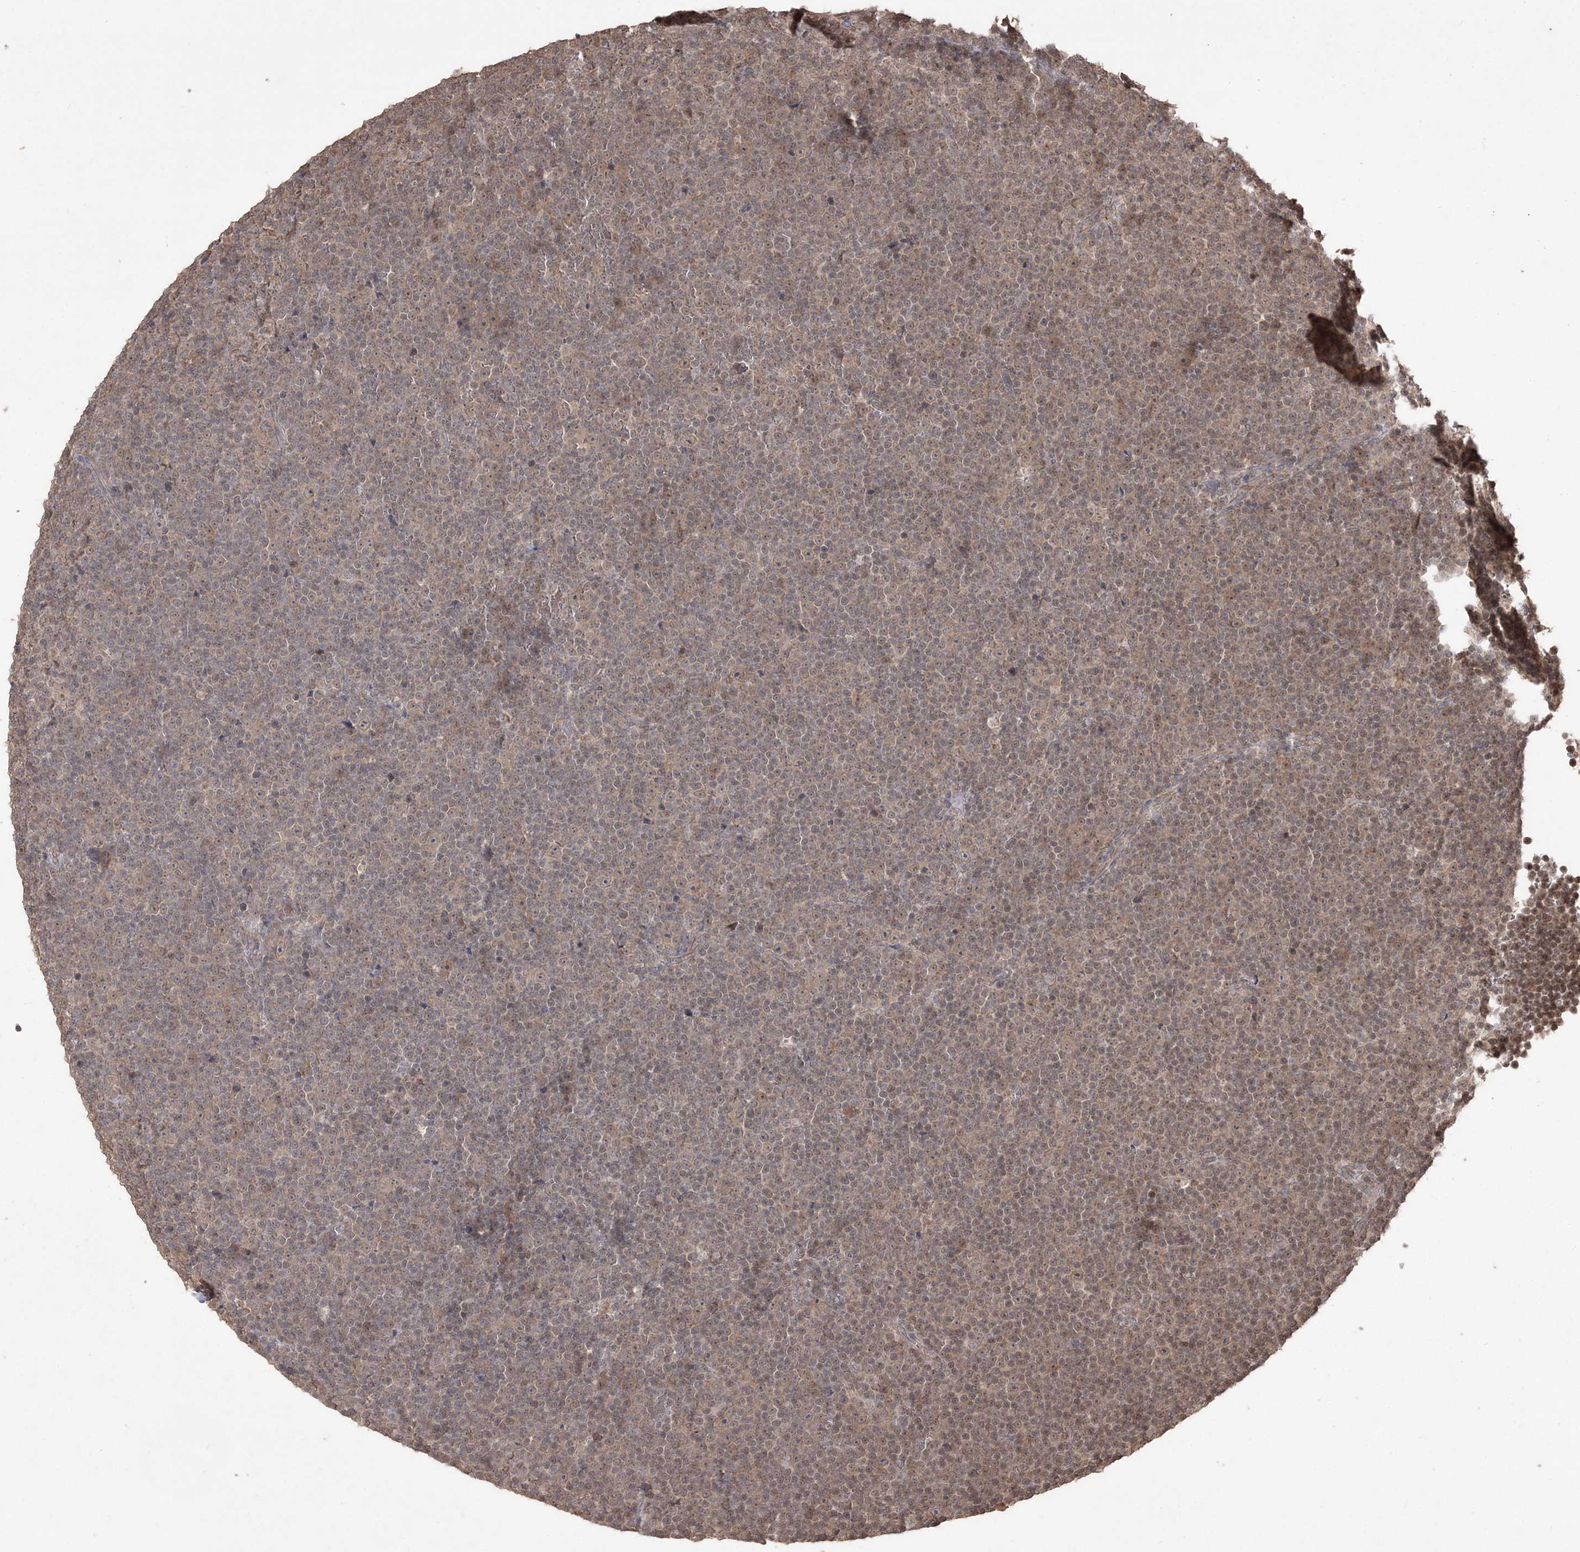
{"staining": {"intensity": "weak", "quantity": "25%-75%", "location": "cytoplasmic/membranous,nuclear"}, "tissue": "lymphoma", "cell_type": "Tumor cells", "image_type": "cancer", "snomed": [{"axis": "morphology", "description": "Malignant lymphoma, non-Hodgkin's type, Low grade"}, {"axis": "topography", "description": "Lymph node"}], "caption": "A brown stain highlights weak cytoplasmic/membranous and nuclear positivity of a protein in human low-grade malignant lymphoma, non-Hodgkin's type tumor cells.", "gene": "EHHADH", "patient": {"sex": "female", "age": 67}}